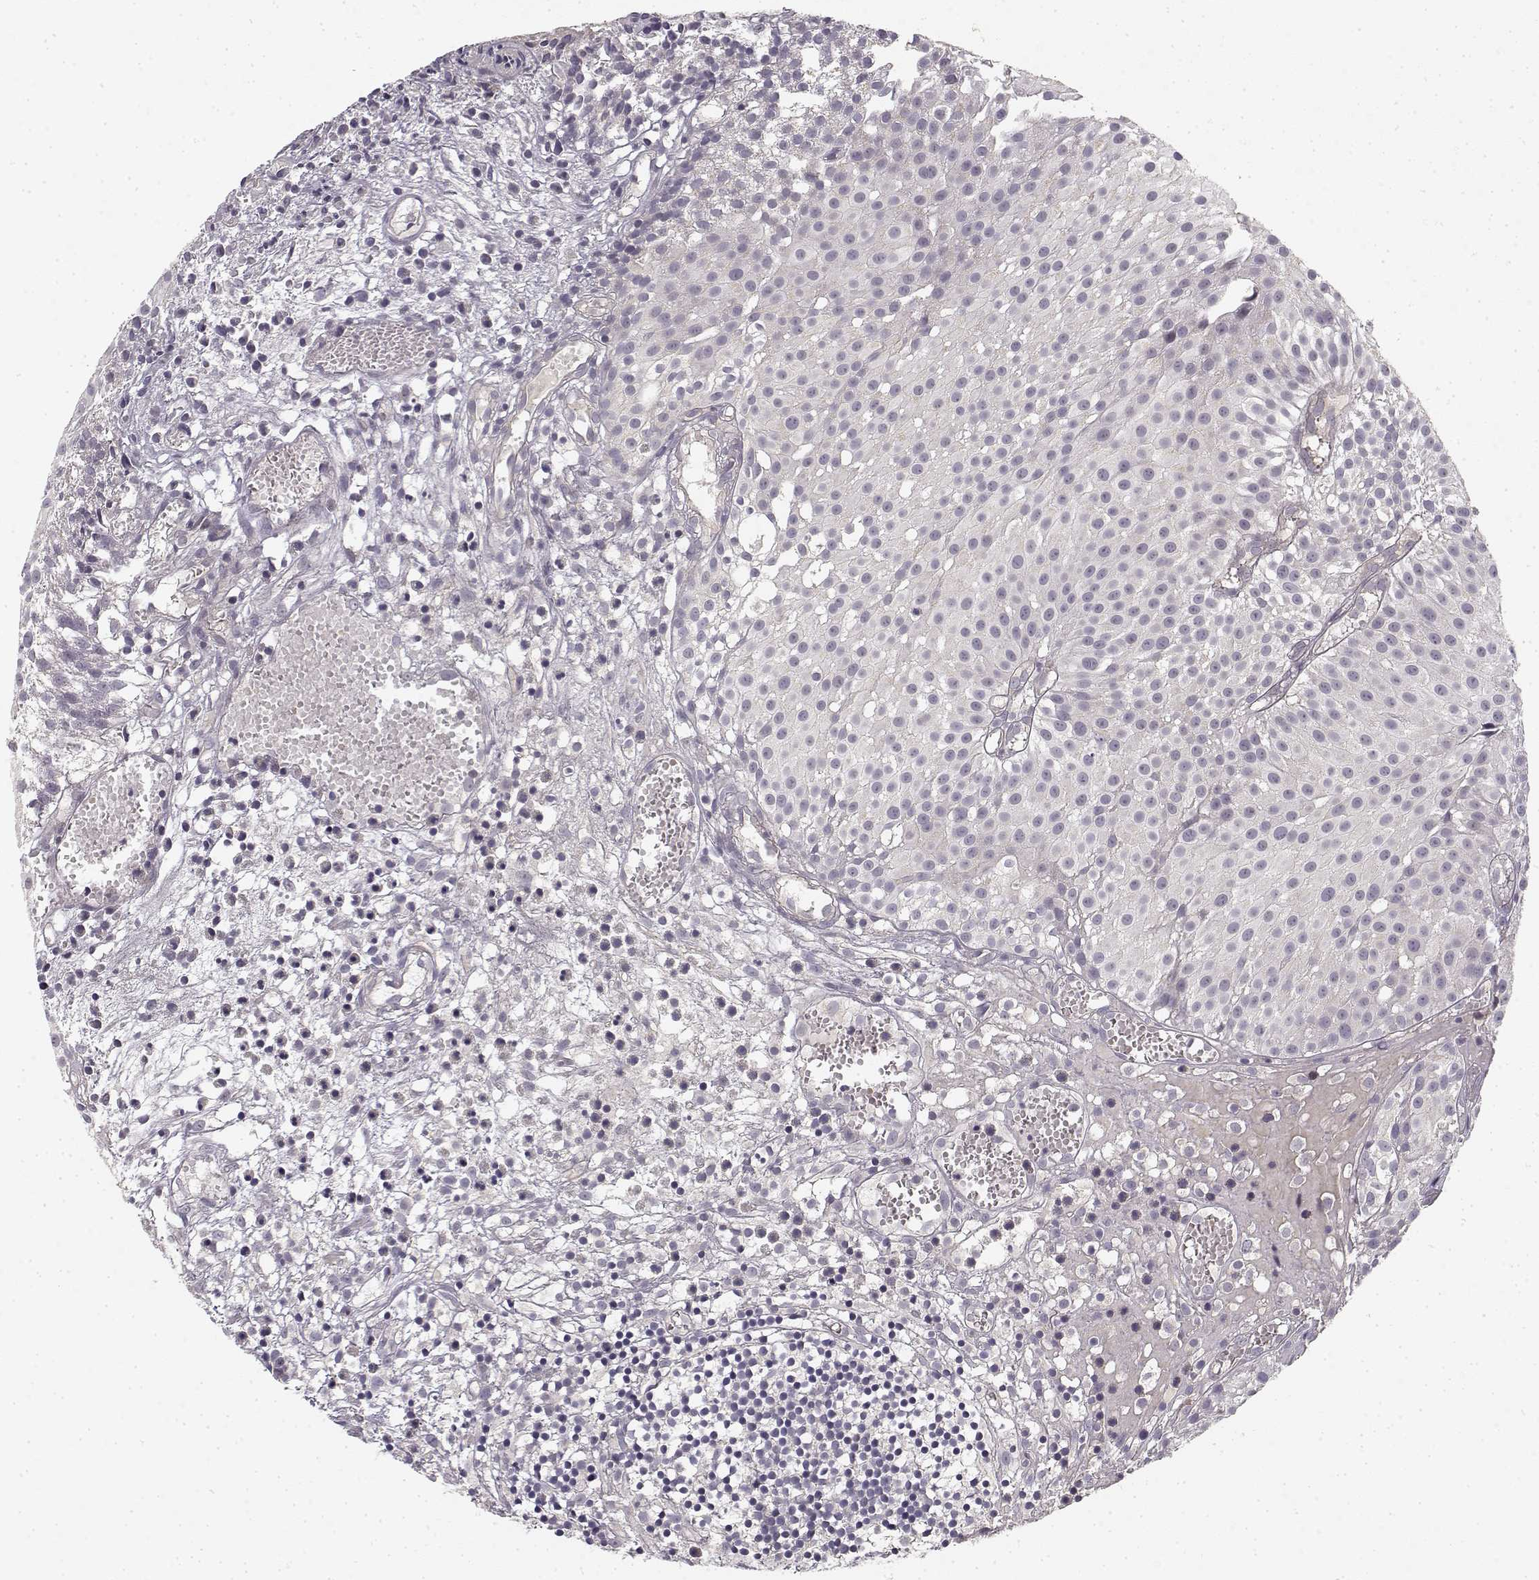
{"staining": {"intensity": "negative", "quantity": "none", "location": "none"}, "tissue": "urothelial cancer", "cell_type": "Tumor cells", "image_type": "cancer", "snomed": [{"axis": "morphology", "description": "Urothelial carcinoma, Low grade"}, {"axis": "topography", "description": "Urinary bladder"}], "caption": "The histopathology image shows no staining of tumor cells in urothelial cancer.", "gene": "MED12L", "patient": {"sex": "male", "age": 79}}